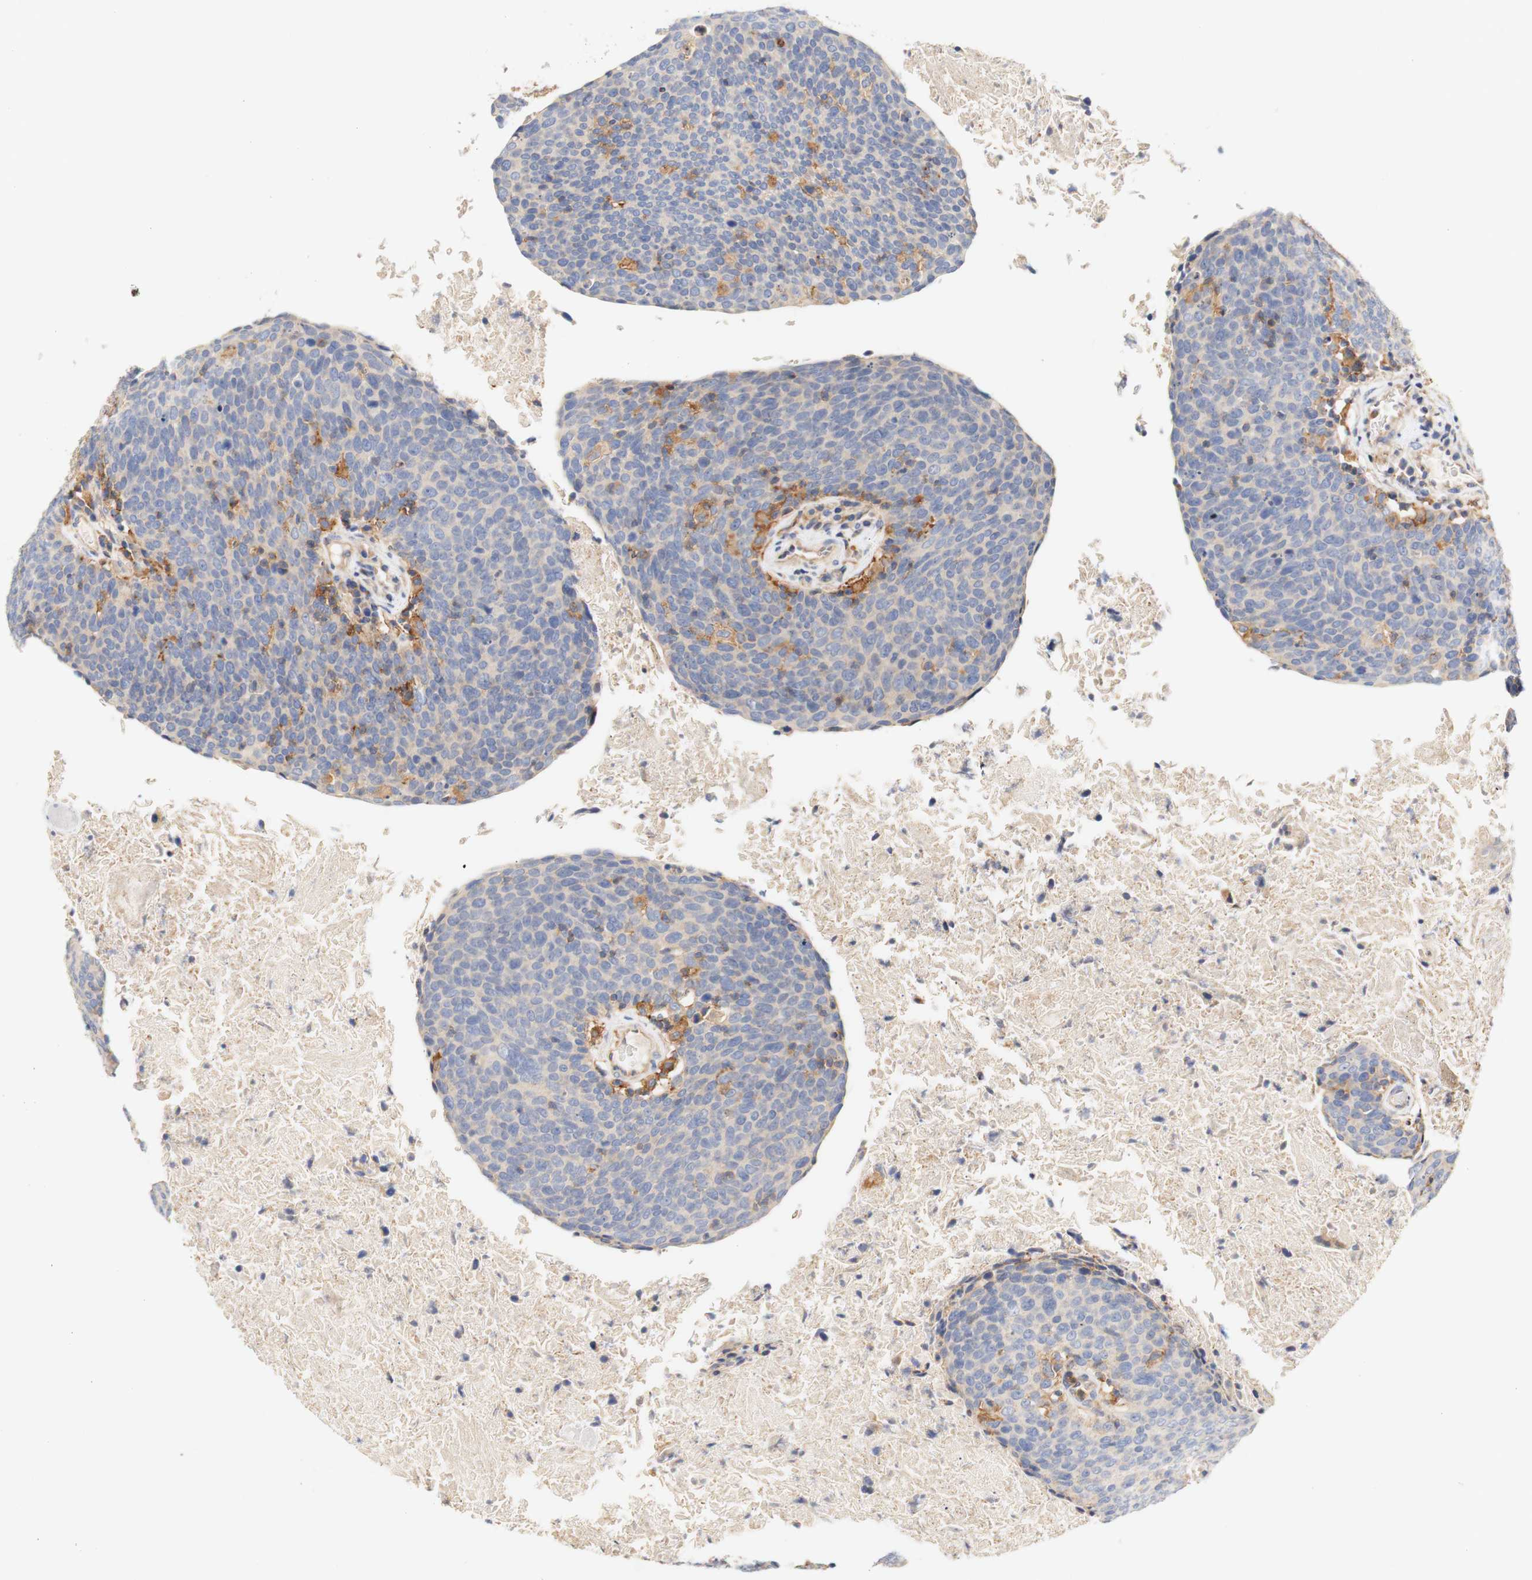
{"staining": {"intensity": "moderate", "quantity": "<25%", "location": "cytoplasmic/membranous"}, "tissue": "head and neck cancer", "cell_type": "Tumor cells", "image_type": "cancer", "snomed": [{"axis": "morphology", "description": "Squamous cell carcinoma, NOS"}, {"axis": "morphology", "description": "Squamous cell carcinoma, metastatic, NOS"}, {"axis": "topography", "description": "Lymph node"}, {"axis": "topography", "description": "Head-Neck"}], "caption": "DAB (3,3'-diaminobenzidine) immunohistochemical staining of human head and neck cancer displays moderate cytoplasmic/membranous protein expression in about <25% of tumor cells.", "gene": "PCDH7", "patient": {"sex": "male", "age": 62}}